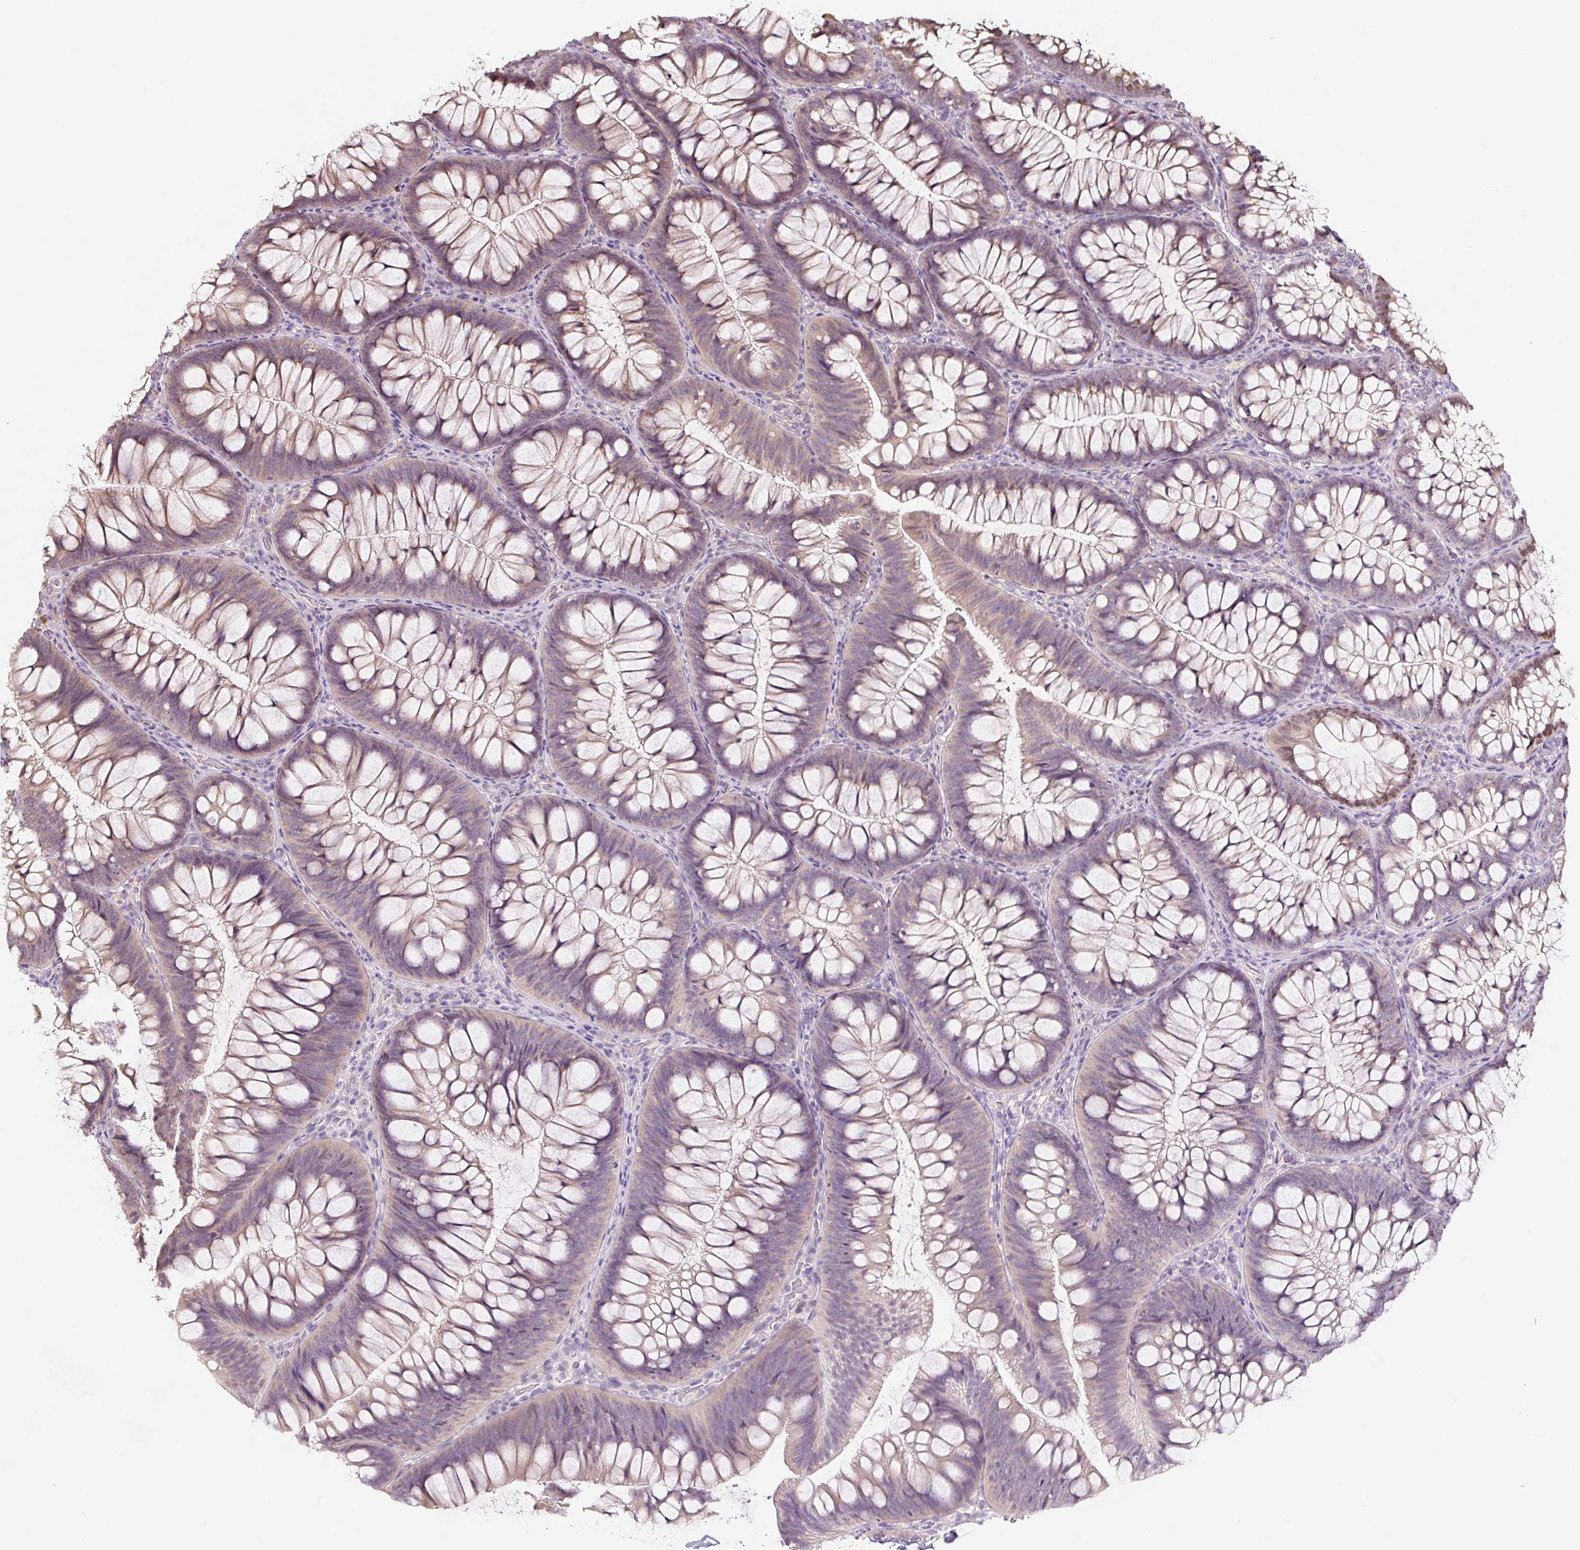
{"staining": {"intensity": "weak", "quantity": "25%-75%", "location": "cytoplasmic/membranous"}, "tissue": "colon", "cell_type": "Glandular cells", "image_type": "normal", "snomed": [{"axis": "morphology", "description": "Normal tissue, NOS"}, {"axis": "morphology", "description": "Adenoma, NOS"}, {"axis": "topography", "description": "Soft tissue"}, {"axis": "topography", "description": "Colon"}], "caption": "A brown stain highlights weak cytoplasmic/membranous positivity of a protein in glandular cells of benign colon.", "gene": "ASRGL1", "patient": {"sex": "male", "age": 47}}